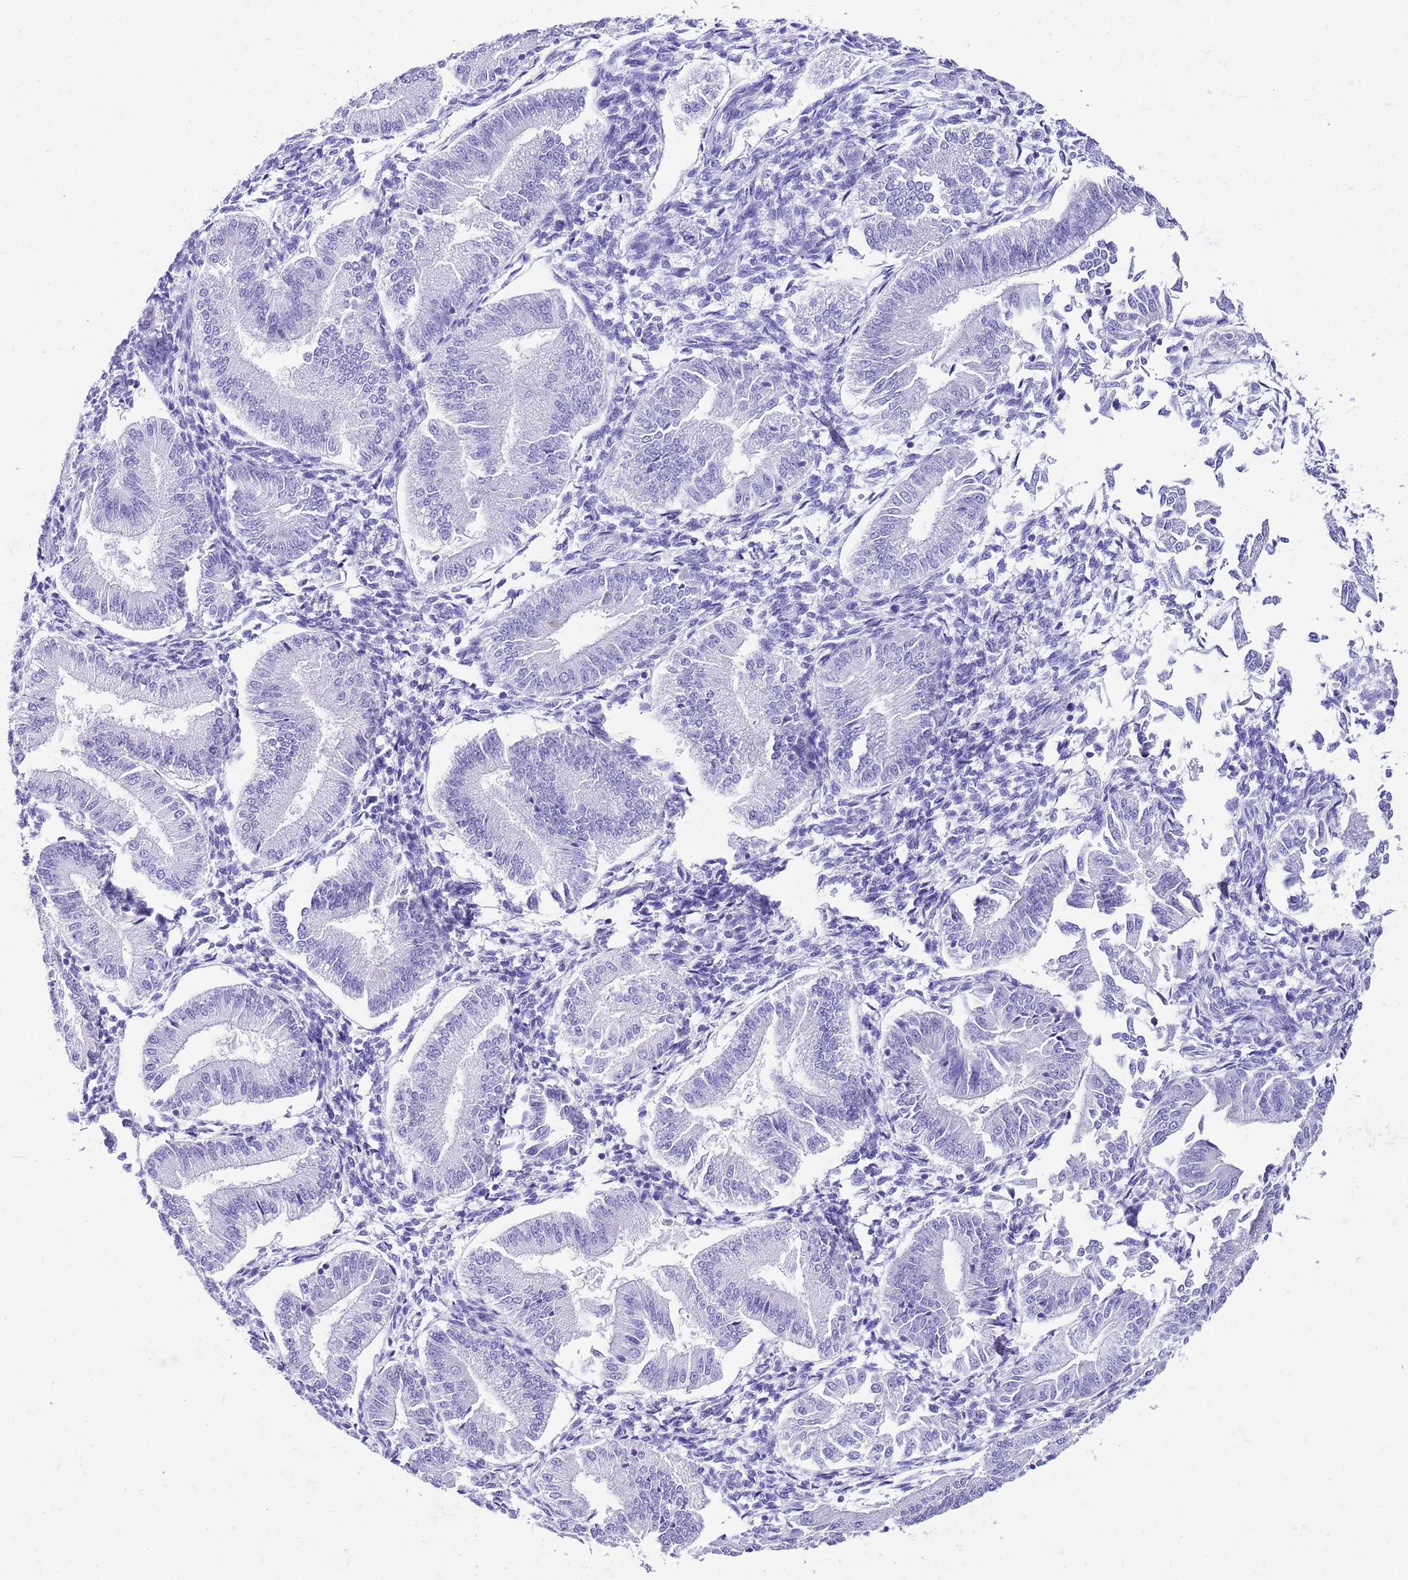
{"staining": {"intensity": "negative", "quantity": "none", "location": "none"}, "tissue": "endometrium", "cell_type": "Cells in endometrial stroma", "image_type": "normal", "snomed": [{"axis": "morphology", "description": "Normal tissue, NOS"}, {"axis": "topography", "description": "Endometrium"}], "caption": "Endometrium was stained to show a protein in brown. There is no significant staining in cells in endometrial stroma. (DAB immunohistochemistry, high magnification).", "gene": "KCNC1", "patient": {"sex": "female", "age": 39}}